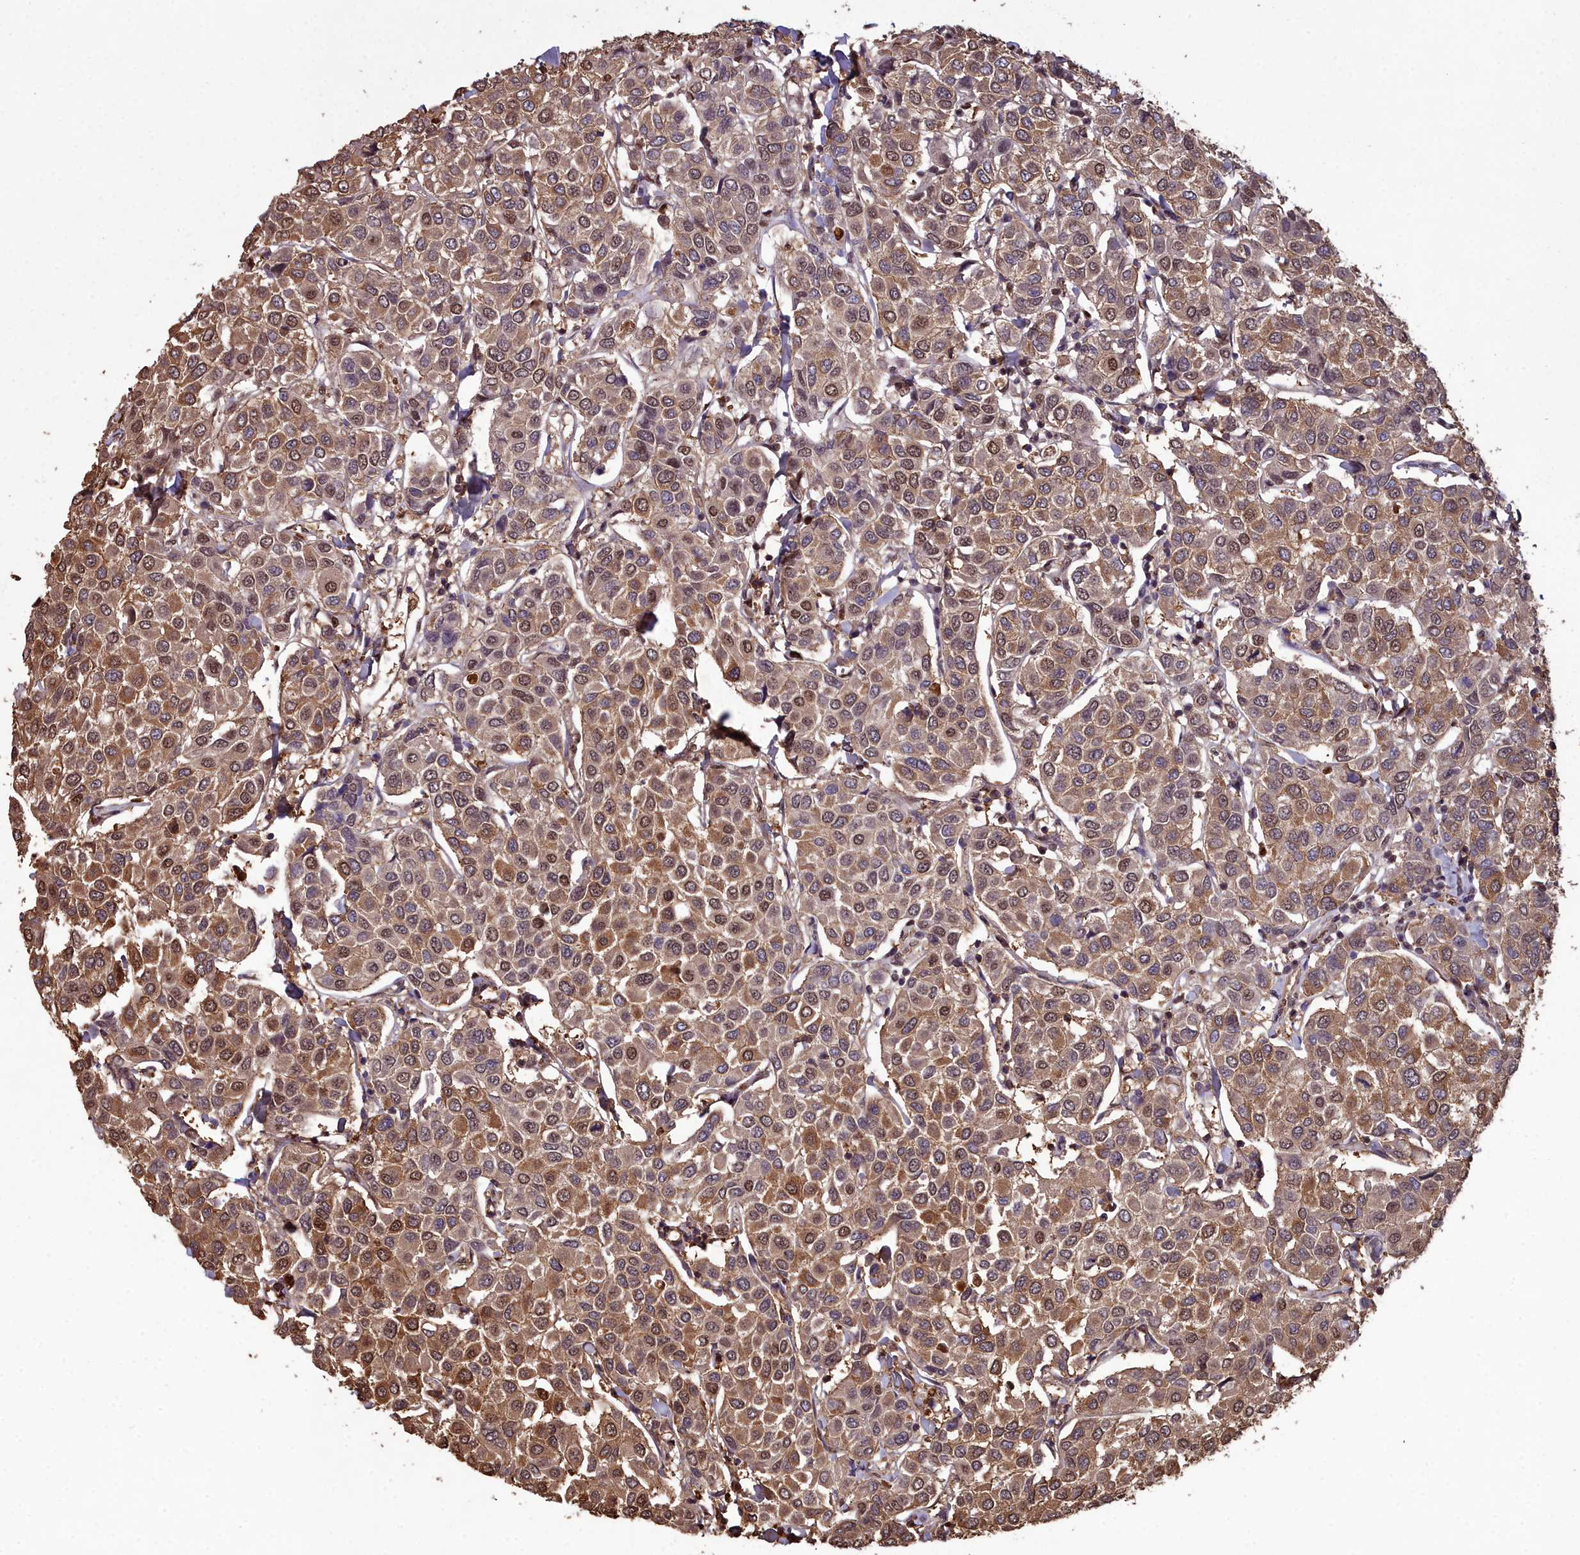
{"staining": {"intensity": "moderate", "quantity": ">75%", "location": "cytoplasmic/membranous,nuclear"}, "tissue": "breast cancer", "cell_type": "Tumor cells", "image_type": "cancer", "snomed": [{"axis": "morphology", "description": "Duct carcinoma"}, {"axis": "topography", "description": "Breast"}], "caption": "Brown immunohistochemical staining in breast infiltrating ductal carcinoma shows moderate cytoplasmic/membranous and nuclear positivity in about >75% of tumor cells.", "gene": "GAPDH", "patient": {"sex": "female", "age": 55}}